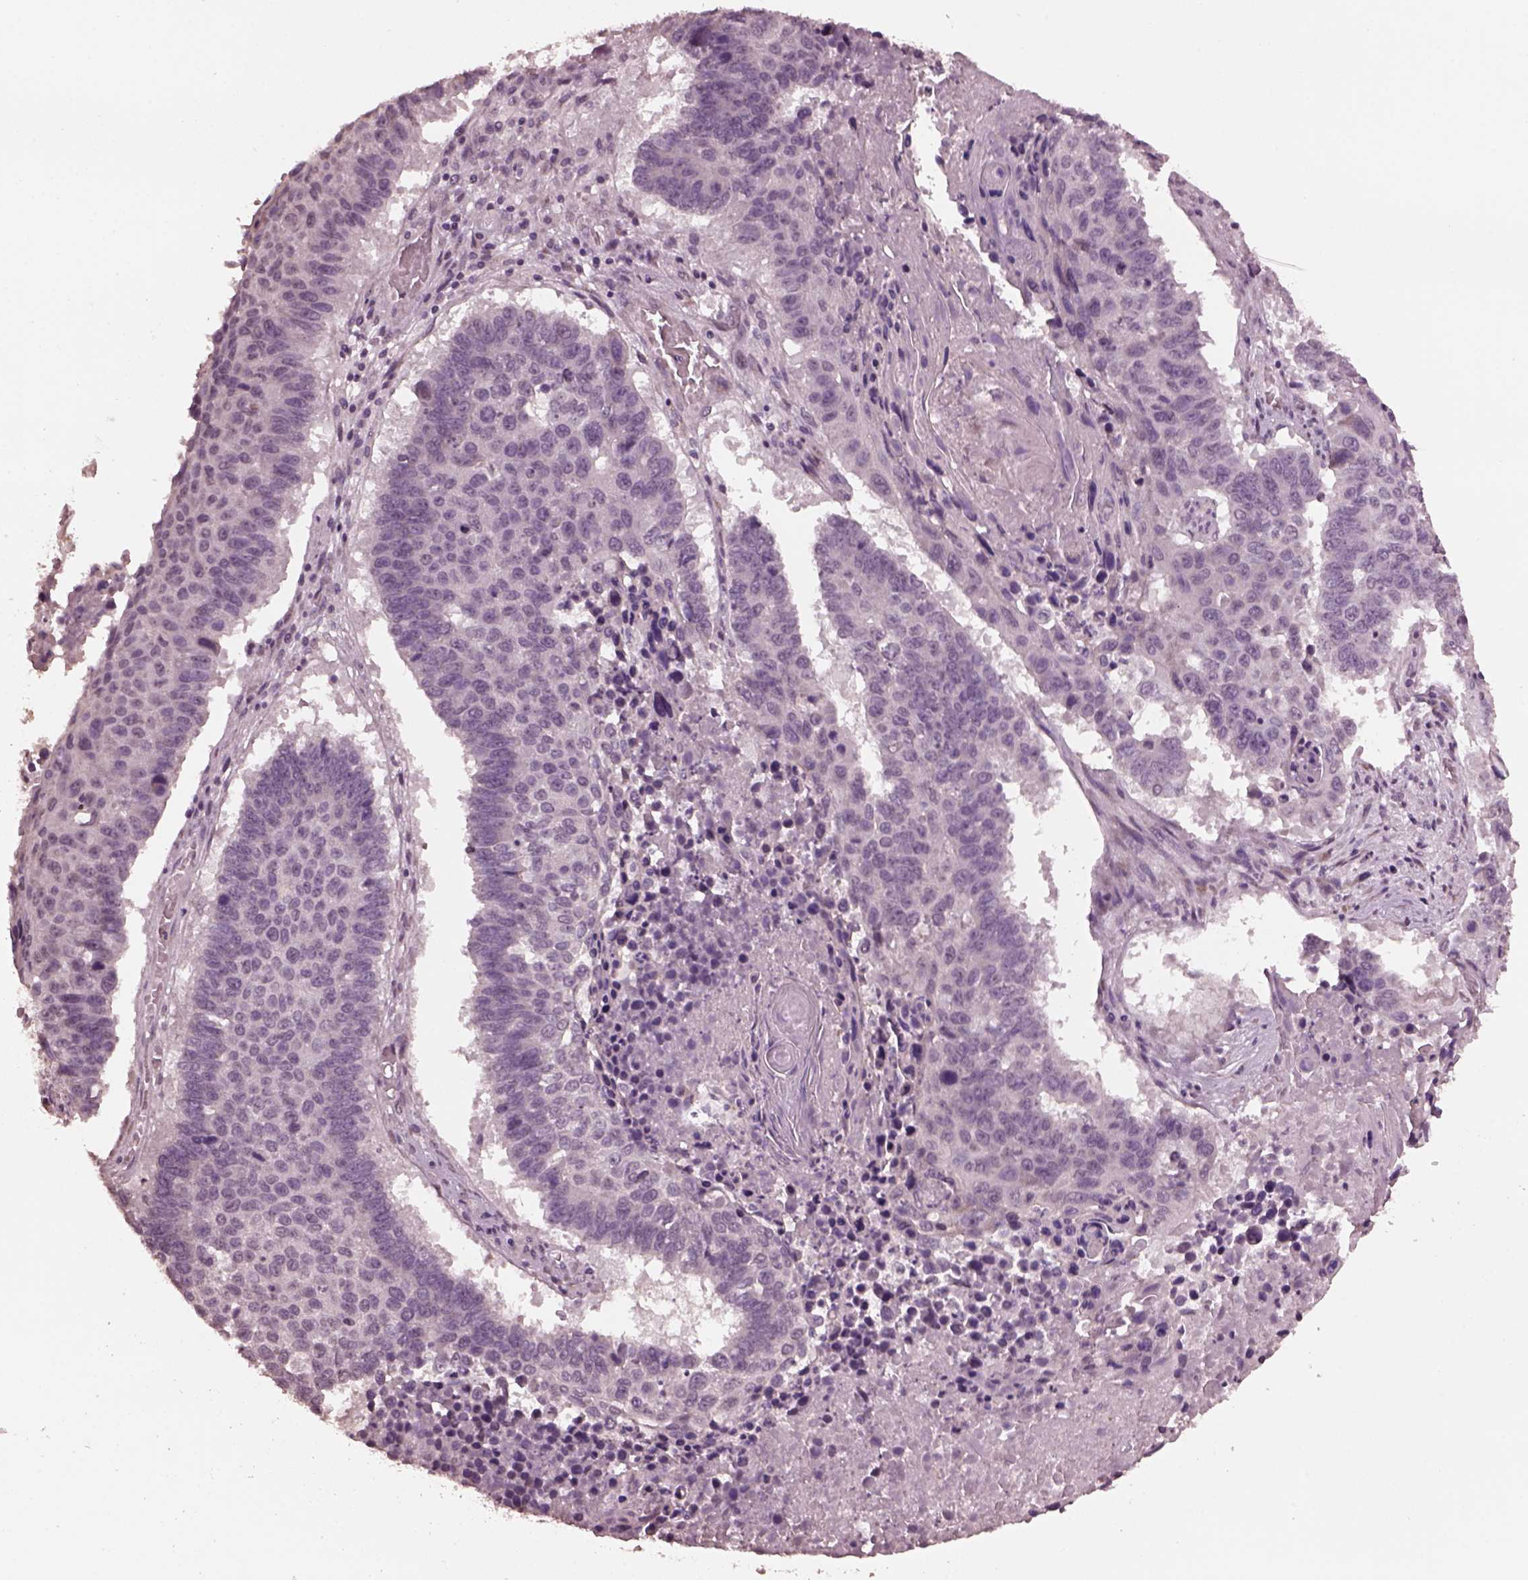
{"staining": {"intensity": "negative", "quantity": "none", "location": "none"}, "tissue": "lung cancer", "cell_type": "Tumor cells", "image_type": "cancer", "snomed": [{"axis": "morphology", "description": "Squamous cell carcinoma, NOS"}, {"axis": "topography", "description": "Lung"}], "caption": "This micrograph is of lung cancer stained with IHC to label a protein in brown with the nuclei are counter-stained blue. There is no staining in tumor cells. The staining was performed using DAB (3,3'-diaminobenzidine) to visualize the protein expression in brown, while the nuclei were stained in blue with hematoxylin (Magnification: 20x).", "gene": "IL18RAP", "patient": {"sex": "male", "age": 73}}